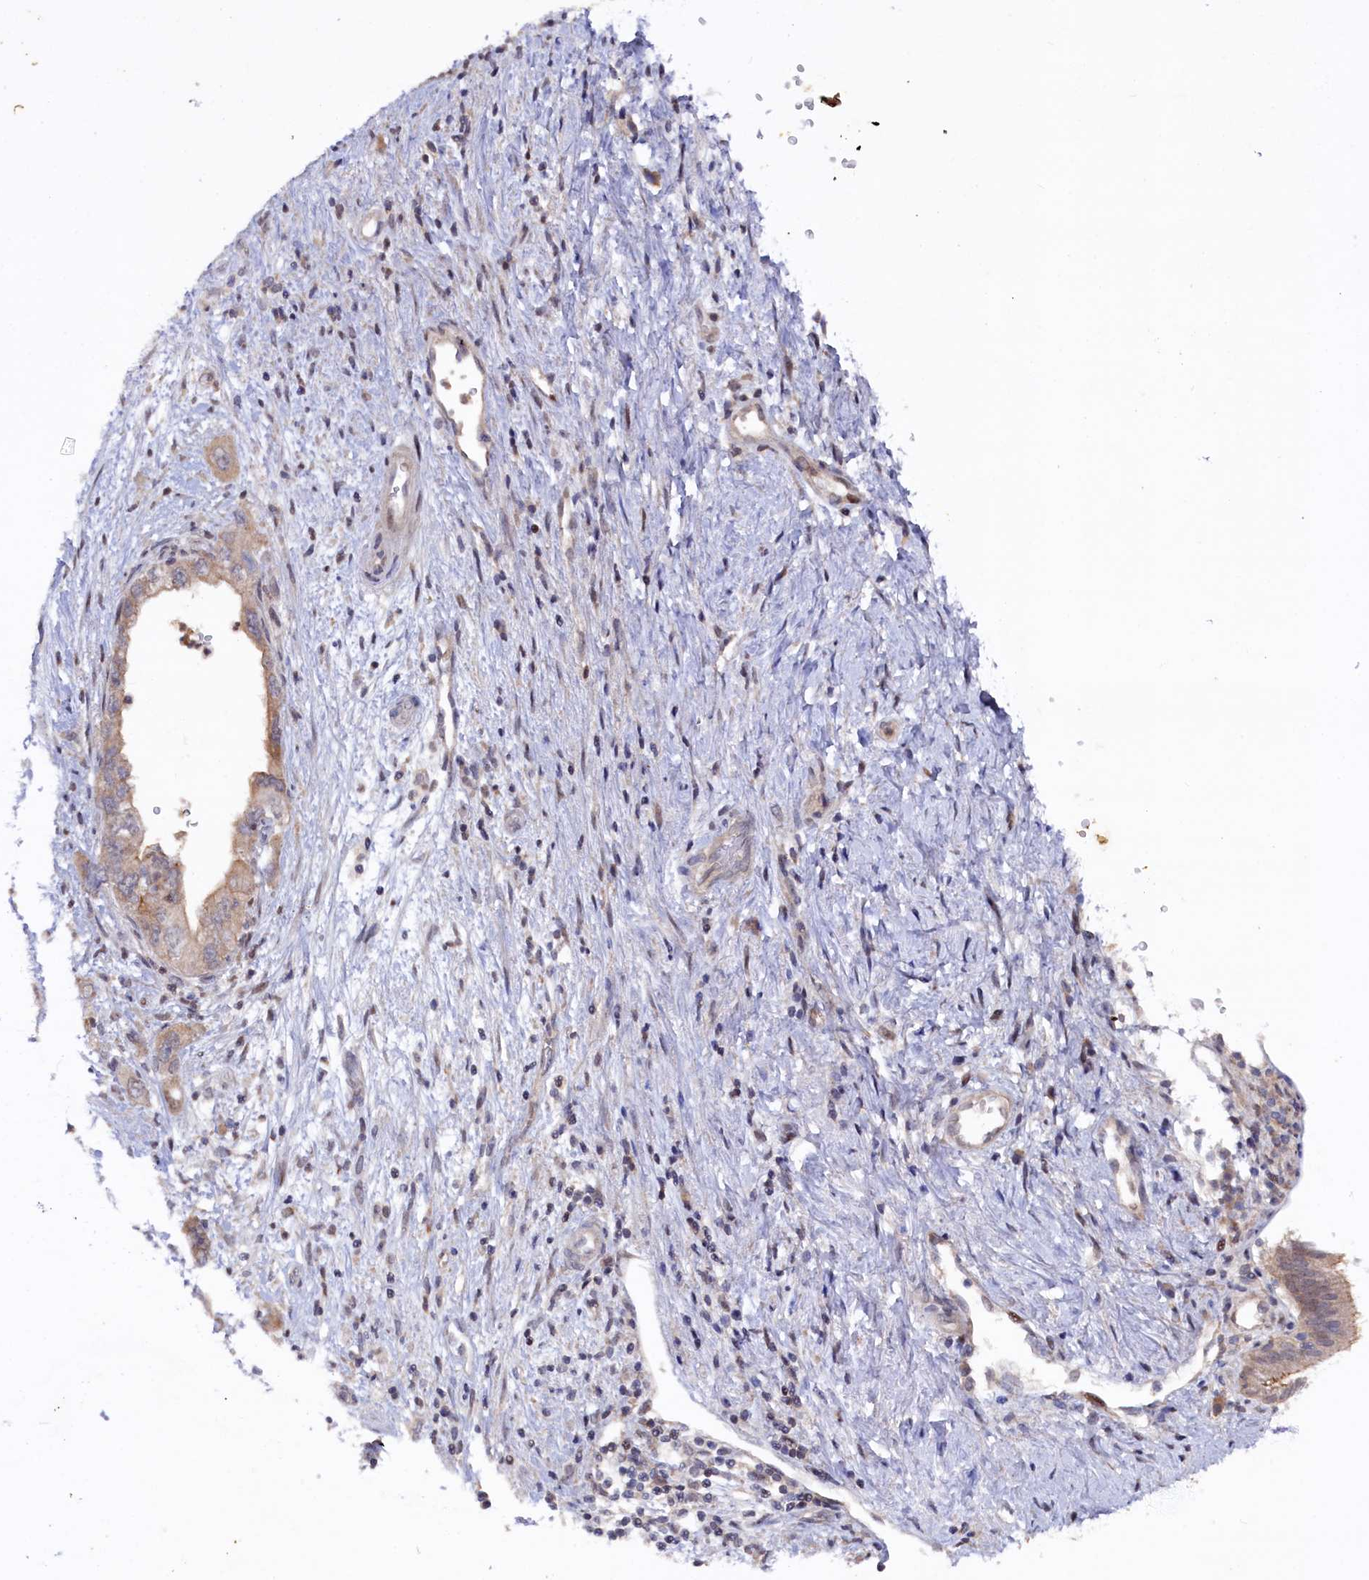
{"staining": {"intensity": "weak", "quantity": "25%-75%", "location": "cytoplasmic/membranous"}, "tissue": "pancreatic cancer", "cell_type": "Tumor cells", "image_type": "cancer", "snomed": [{"axis": "morphology", "description": "Adenocarcinoma, NOS"}, {"axis": "topography", "description": "Pancreas"}], "caption": "High-magnification brightfield microscopy of pancreatic adenocarcinoma stained with DAB (3,3'-diaminobenzidine) (brown) and counterstained with hematoxylin (blue). tumor cells exhibit weak cytoplasmic/membranous positivity is seen in about25%-75% of cells.", "gene": "TMC5", "patient": {"sex": "female", "age": 73}}